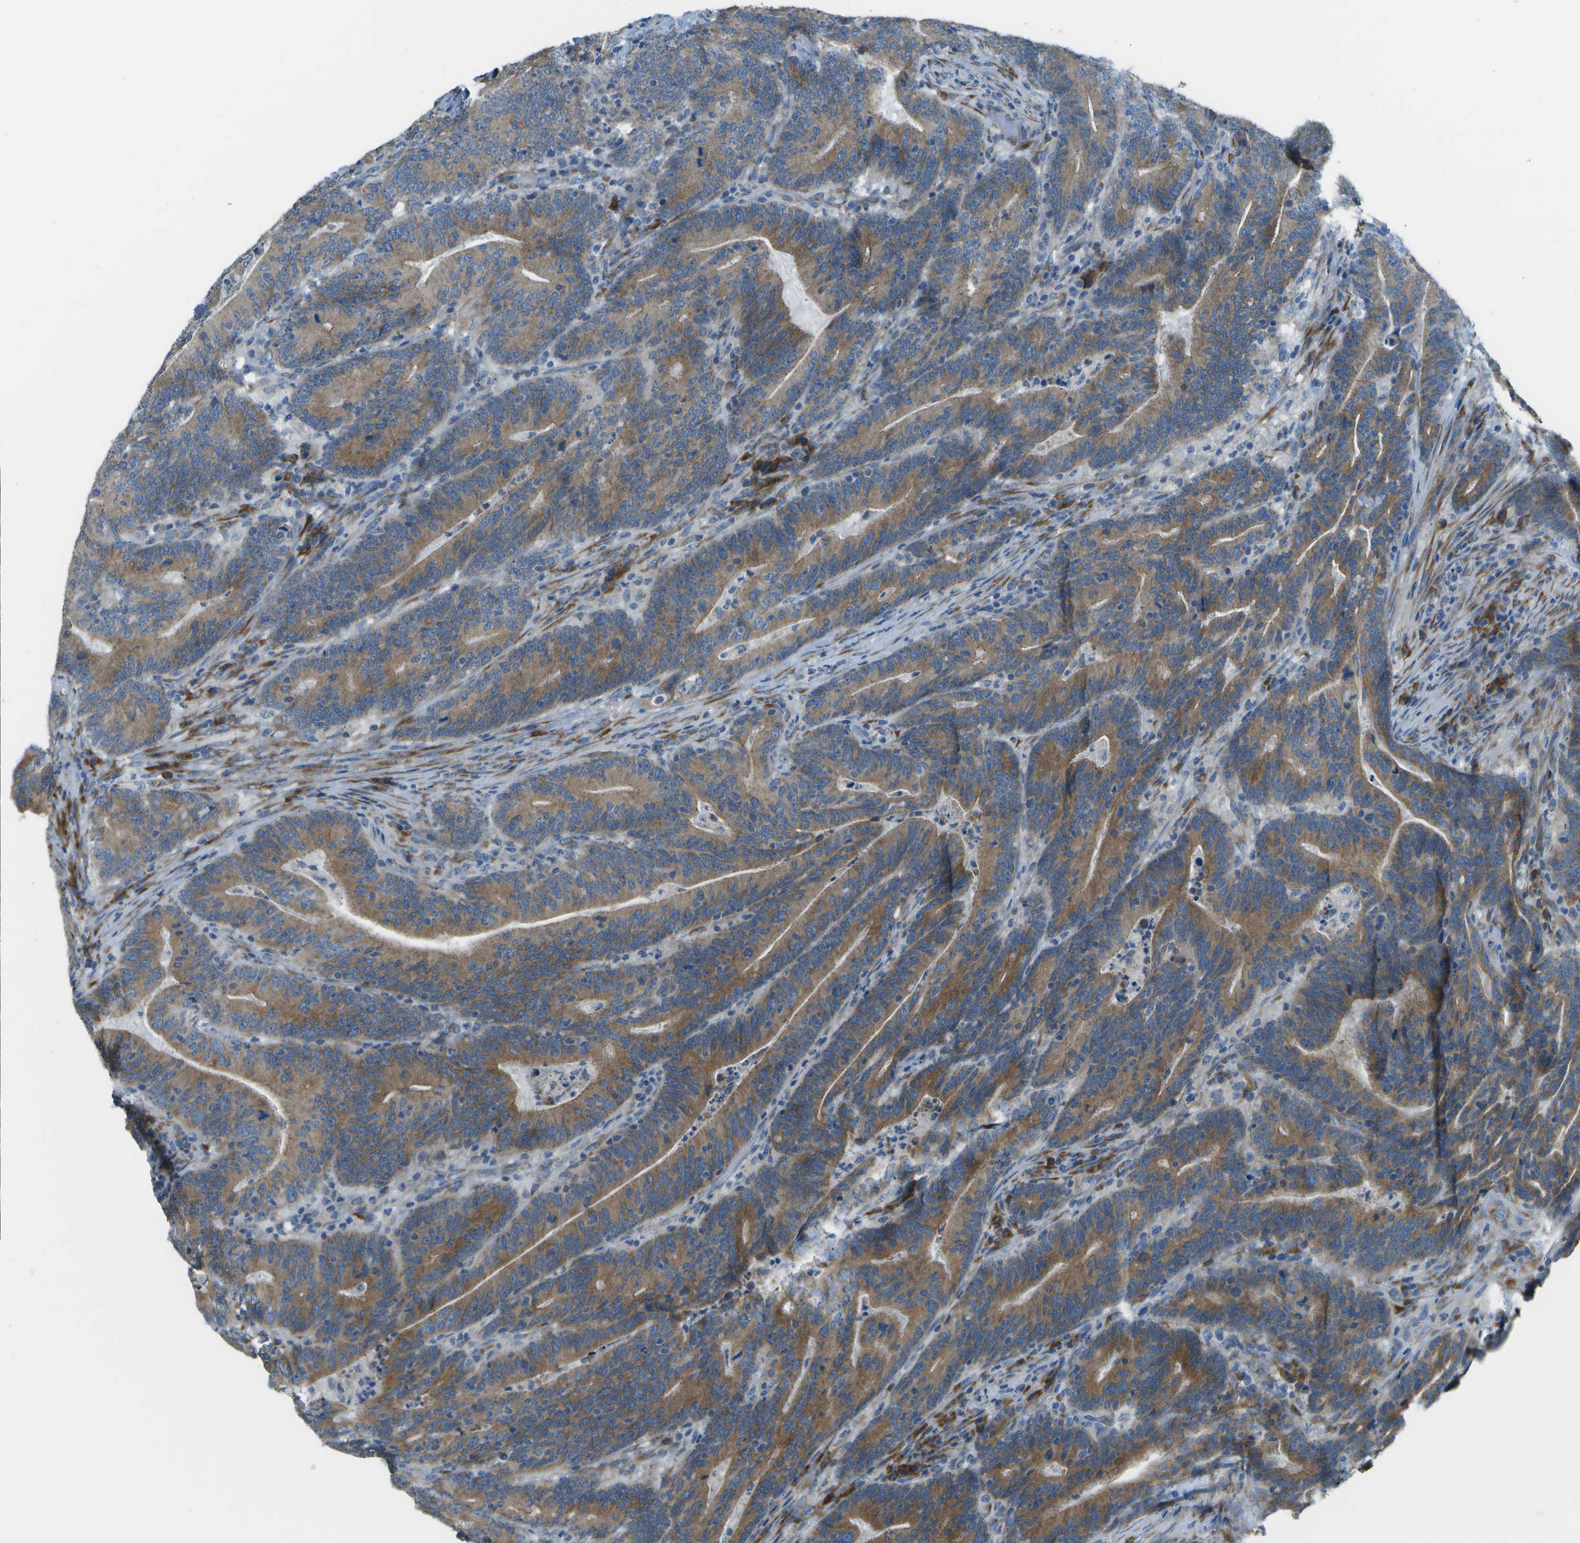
{"staining": {"intensity": "moderate", "quantity": ">75%", "location": "cytoplasmic/membranous"}, "tissue": "colorectal cancer", "cell_type": "Tumor cells", "image_type": "cancer", "snomed": [{"axis": "morphology", "description": "Adenocarcinoma, NOS"}, {"axis": "topography", "description": "Colon"}], "caption": "This is an image of immunohistochemistry staining of colorectal adenocarcinoma, which shows moderate expression in the cytoplasmic/membranous of tumor cells.", "gene": "KCTD3", "patient": {"sex": "female", "age": 66}}